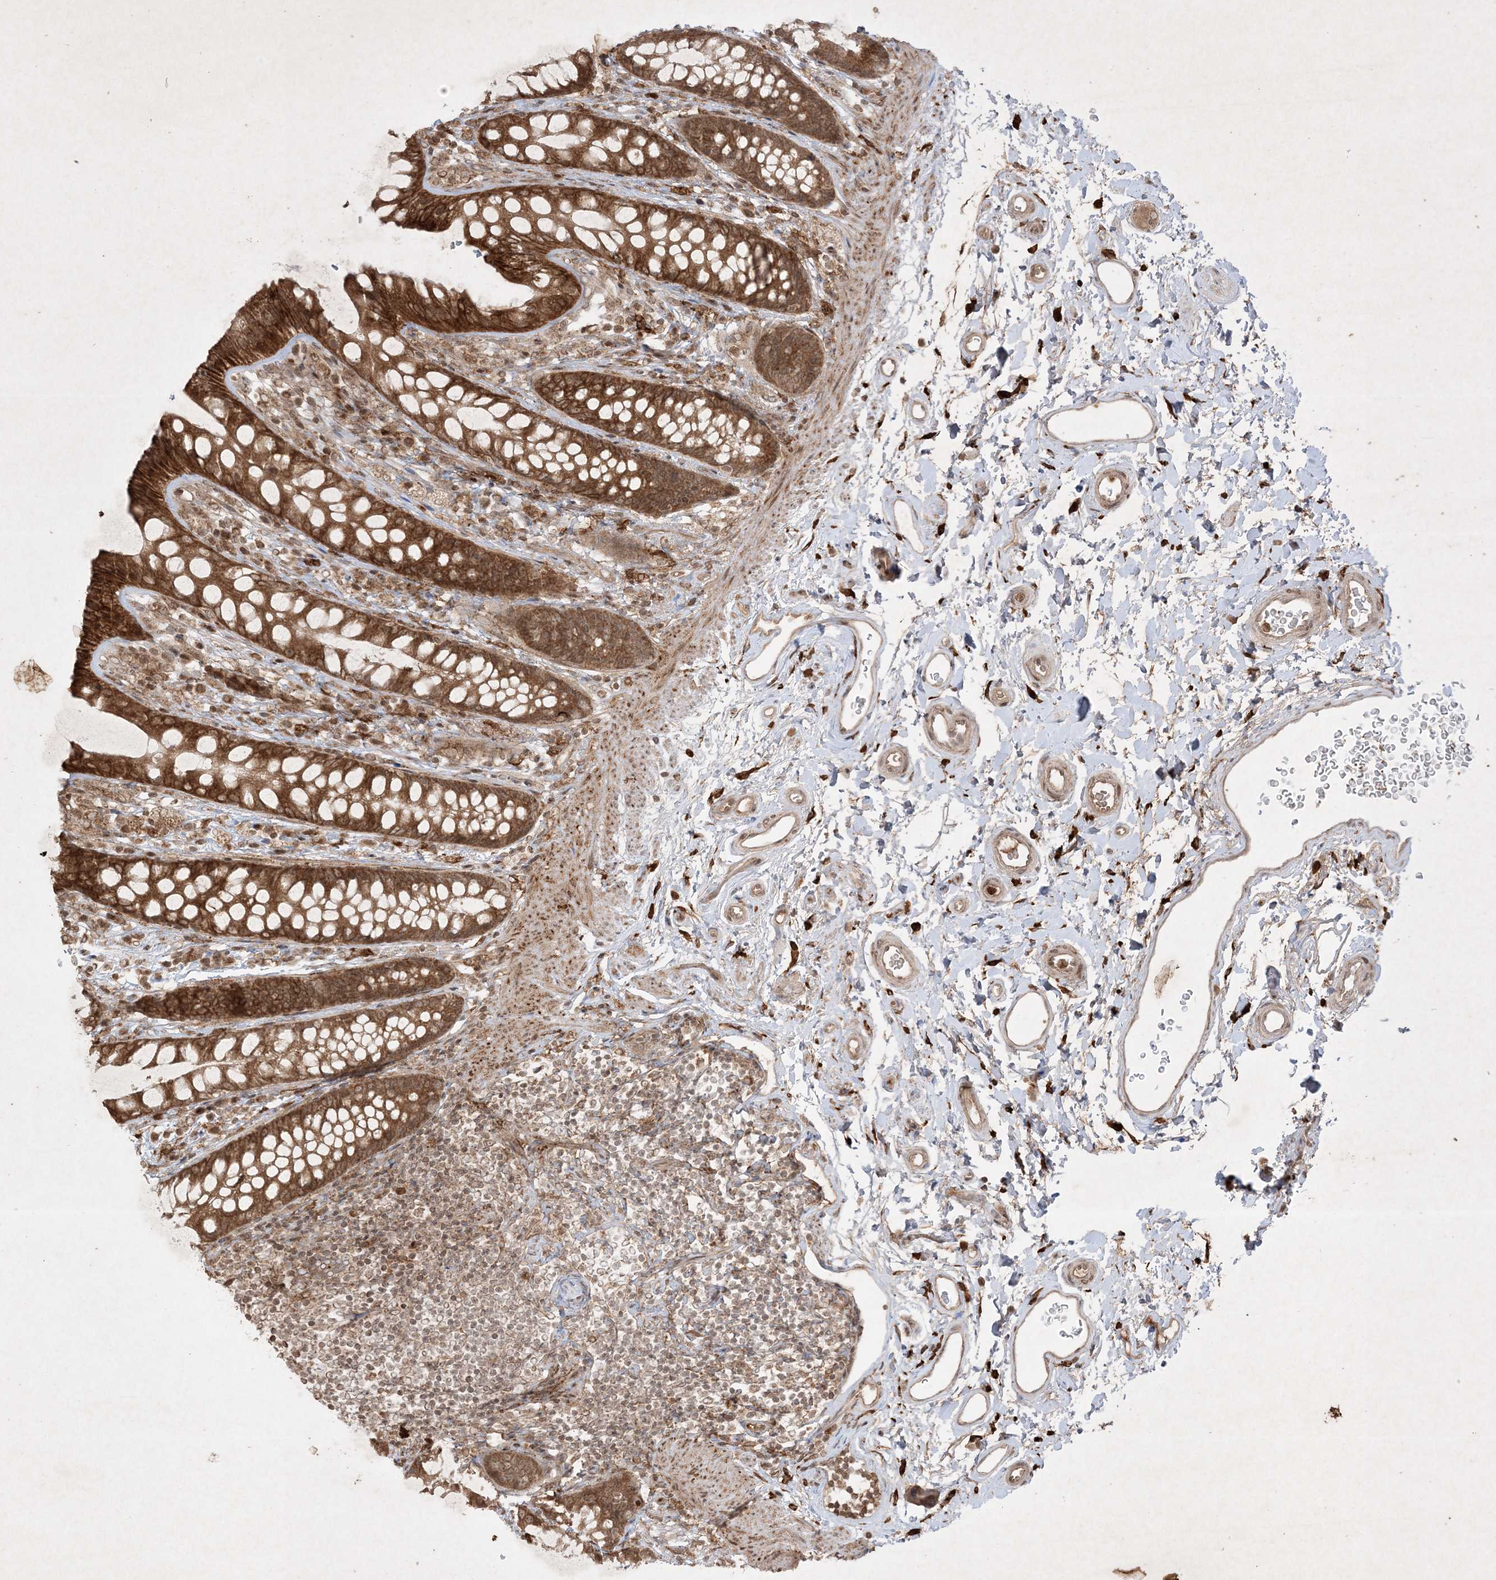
{"staining": {"intensity": "moderate", "quantity": ">75%", "location": "cytoplasmic/membranous"}, "tissue": "rectum", "cell_type": "Glandular cells", "image_type": "normal", "snomed": [{"axis": "morphology", "description": "Normal tissue, NOS"}, {"axis": "topography", "description": "Rectum"}], "caption": "A brown stain highlights moderate cytoplasmic/membranous expression of a protein in glandular cells of unremarkable rectum. The staining was performed using DAB (3,3'-diaminobenzidine), with brown indicating positive protein expression. Nuclei are stained blue with hematoxylin.", "gene": "PTK6", "patient": {"sex": "female", "age": 65}}